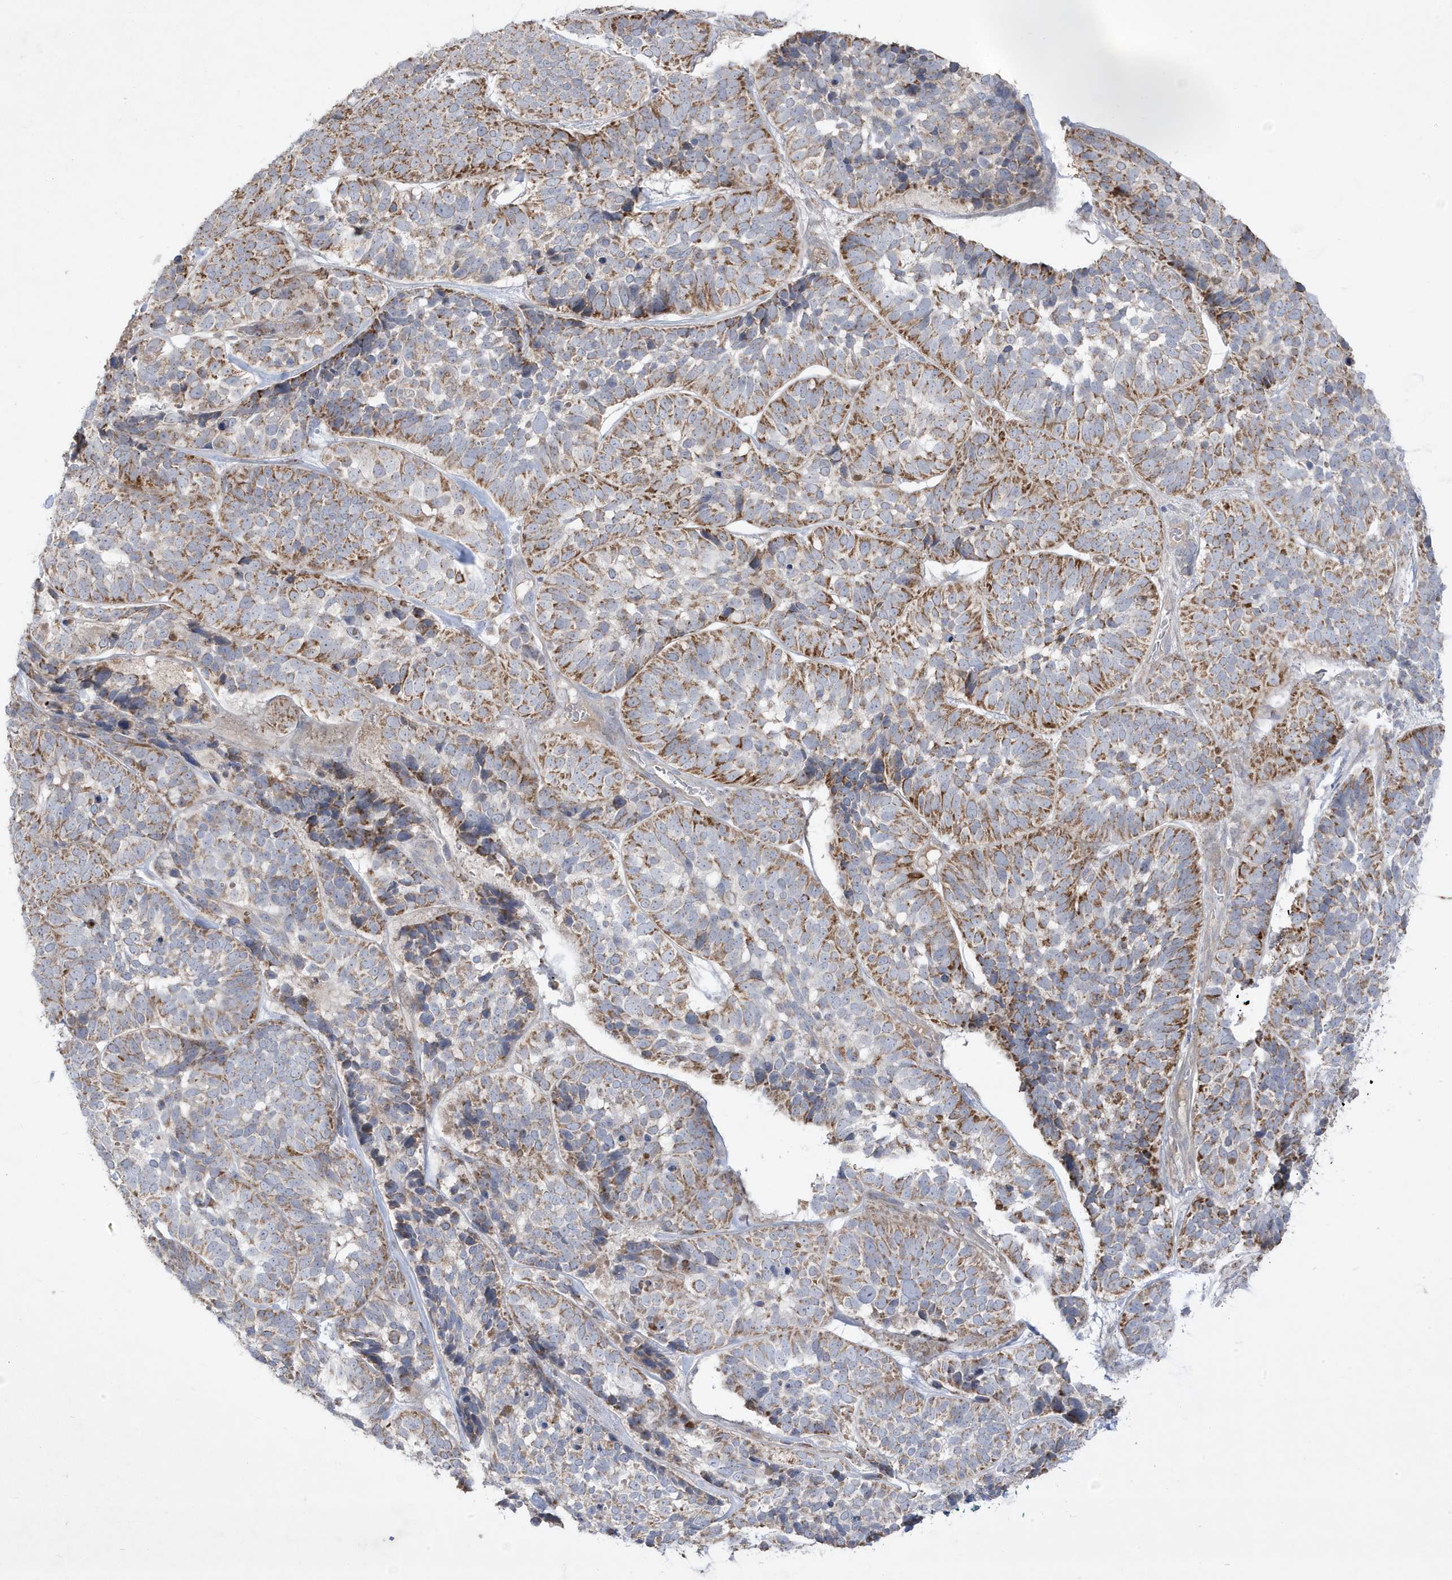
{"staining": {"intensity": "moderate", "quantity": "25%-75%", "location": "cytoplasmic/membranous"}, "tissue": "skin cancer", "cell_type": "Tumor cells", "image_type": "cancer", "snomed": [{"axis": "morphology", "description": "Basal cell carcinoma"}, {"axis": "topography", "description": "Skin"}], "caption": "Skin cancer (basal cell carcinoma) stained with DAB (3,3'-diaminobenzidine) immunohistochemistry (IHC) shows medium levels of moderate cytoplasmic/membranous staining in about 25%-75% of tumor cells. The protein of interest is shown in brown color, while the nuclei are stained blue.", "gene": "ADAMTSL3", "patient": {"sex": "male", "age": 62}}